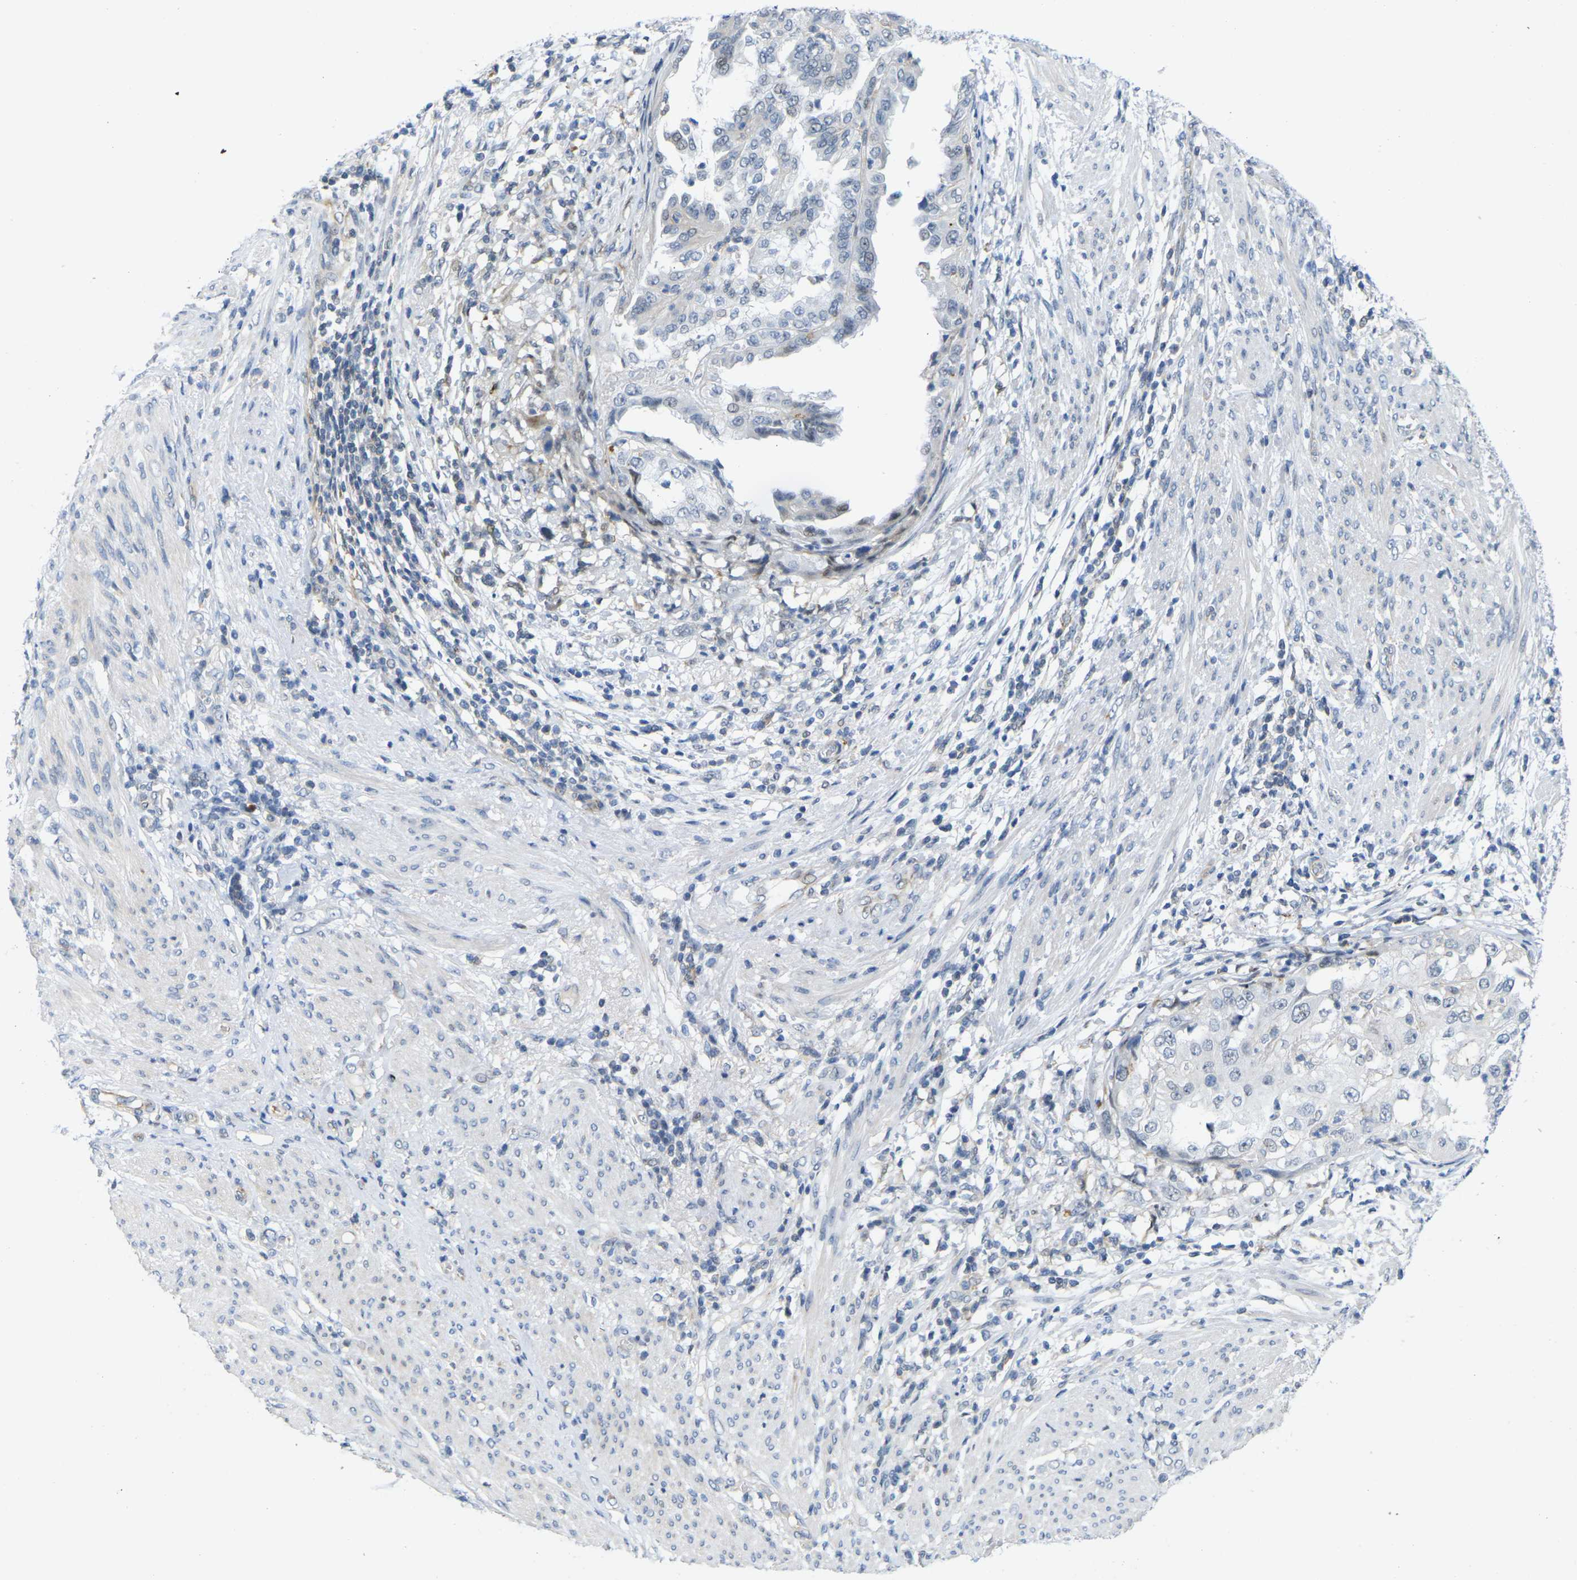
{"staining": {"intensity": "negative", "quantity": "none", "location": "none"}, "tissue": "endometrial cancer", "cell_type": "Tumor cells", "image_type": "cancer", "snomed": [{"axis": "morphology", "description": "Adenocarcinoma, NOS"}, {"axis": "topography", "description": "Endometrium"}], "caption": "This is a histopathology image of immunohistochemistry staining of endometrial adenocarcinoma, which shows no positivity in tumor cells.", "gene": "OTOF", "patient": {"sex": "female", "age": 85}}